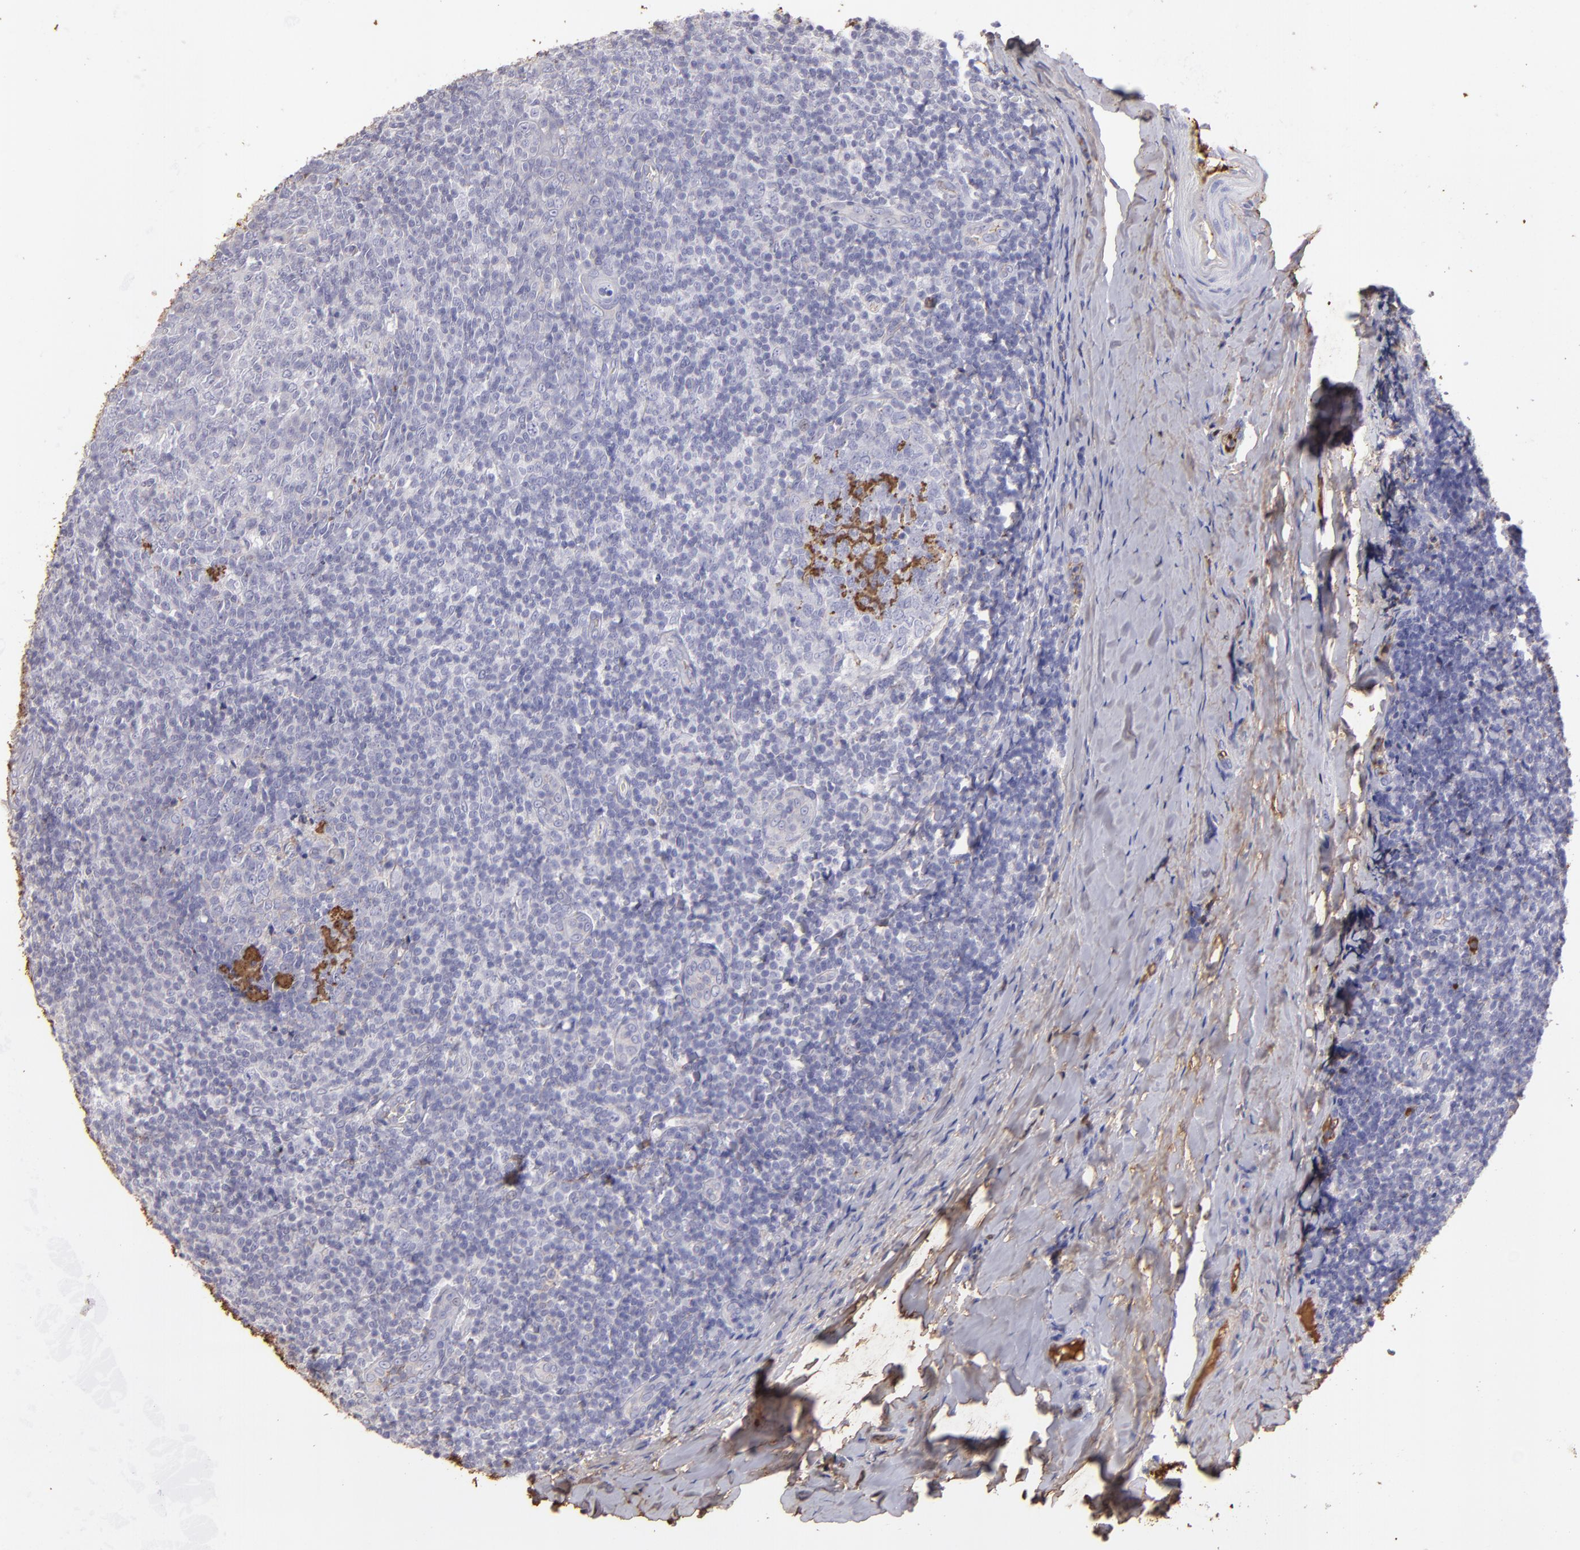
{"staining": {"intensity": "negative", "quantity": "none", "location": "none"}, "tissue": "tonsil", "cell_type": "Germinal center cells", "image_type": "normal", "snomed": [{"axis": "morphology", "description": "Normal tissue, NOS"}, {"axis": "topography", "description": "Tonsil"}], "caption": "Tonsil was stained to show a protein in brown. There is no significant expression in germinal center cells. Nuclei are stained in blue.", "gene": "FGB", "patient": {"sex": "male", "age": 31}}